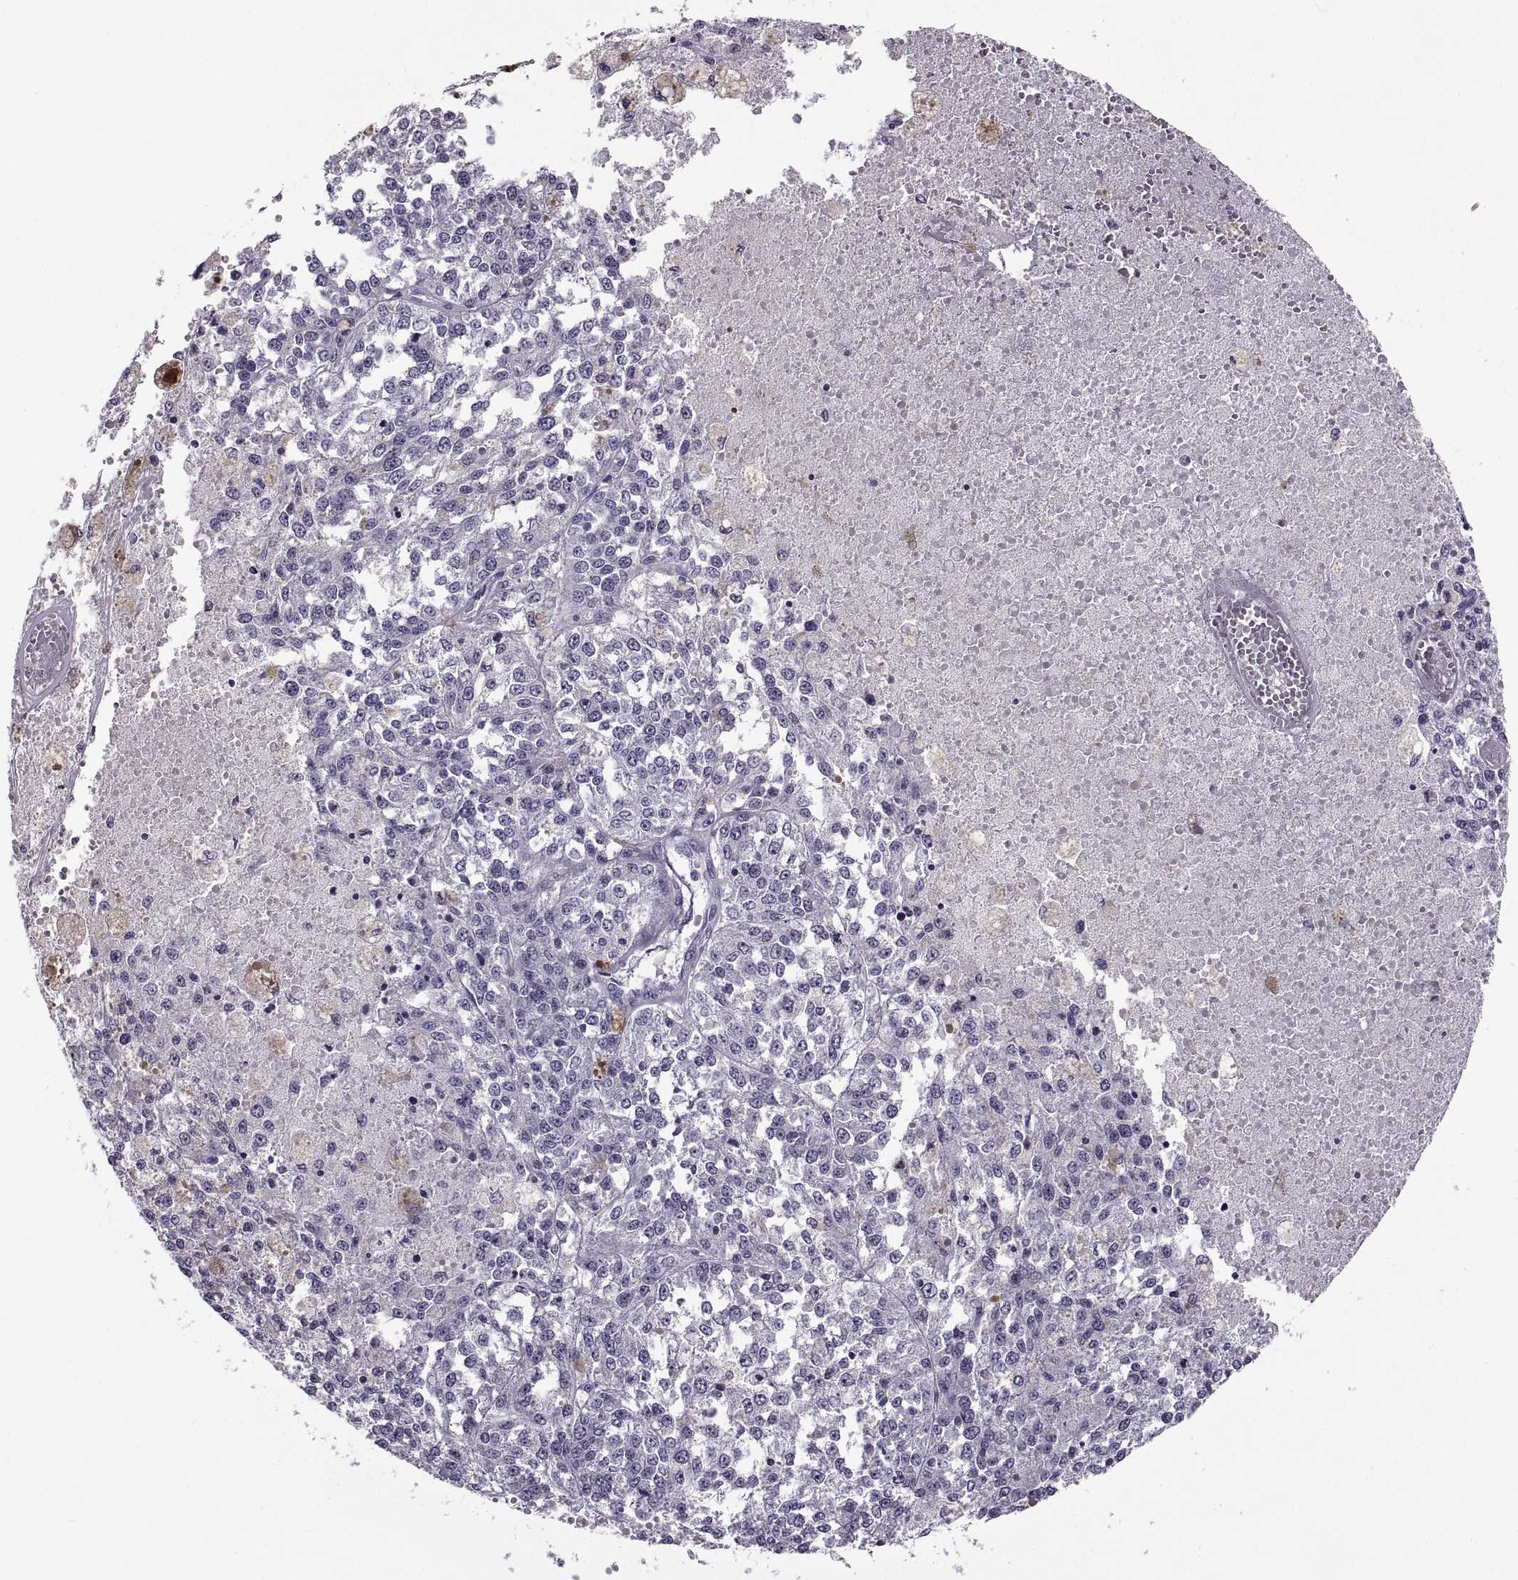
{"staining": {"intensity": "negative", "quantity": "none", "location": "none"}, "tissue": "melanoma", "cell_type": "Tumor cells", "image_type": "cancer", "snomed": [{"axis": "morphology", "description": "Malignant melanoma, Metastatic site"}, {"axis": "topography", "description": "Lymph node"}], "caption": "Immunohistochemical staining of human malignant melanoma (metastatic site) reveals no significant staining in tumor cells.", "gene": "TBC1D3G", "patient": {"sex": "female", "age": 64}}